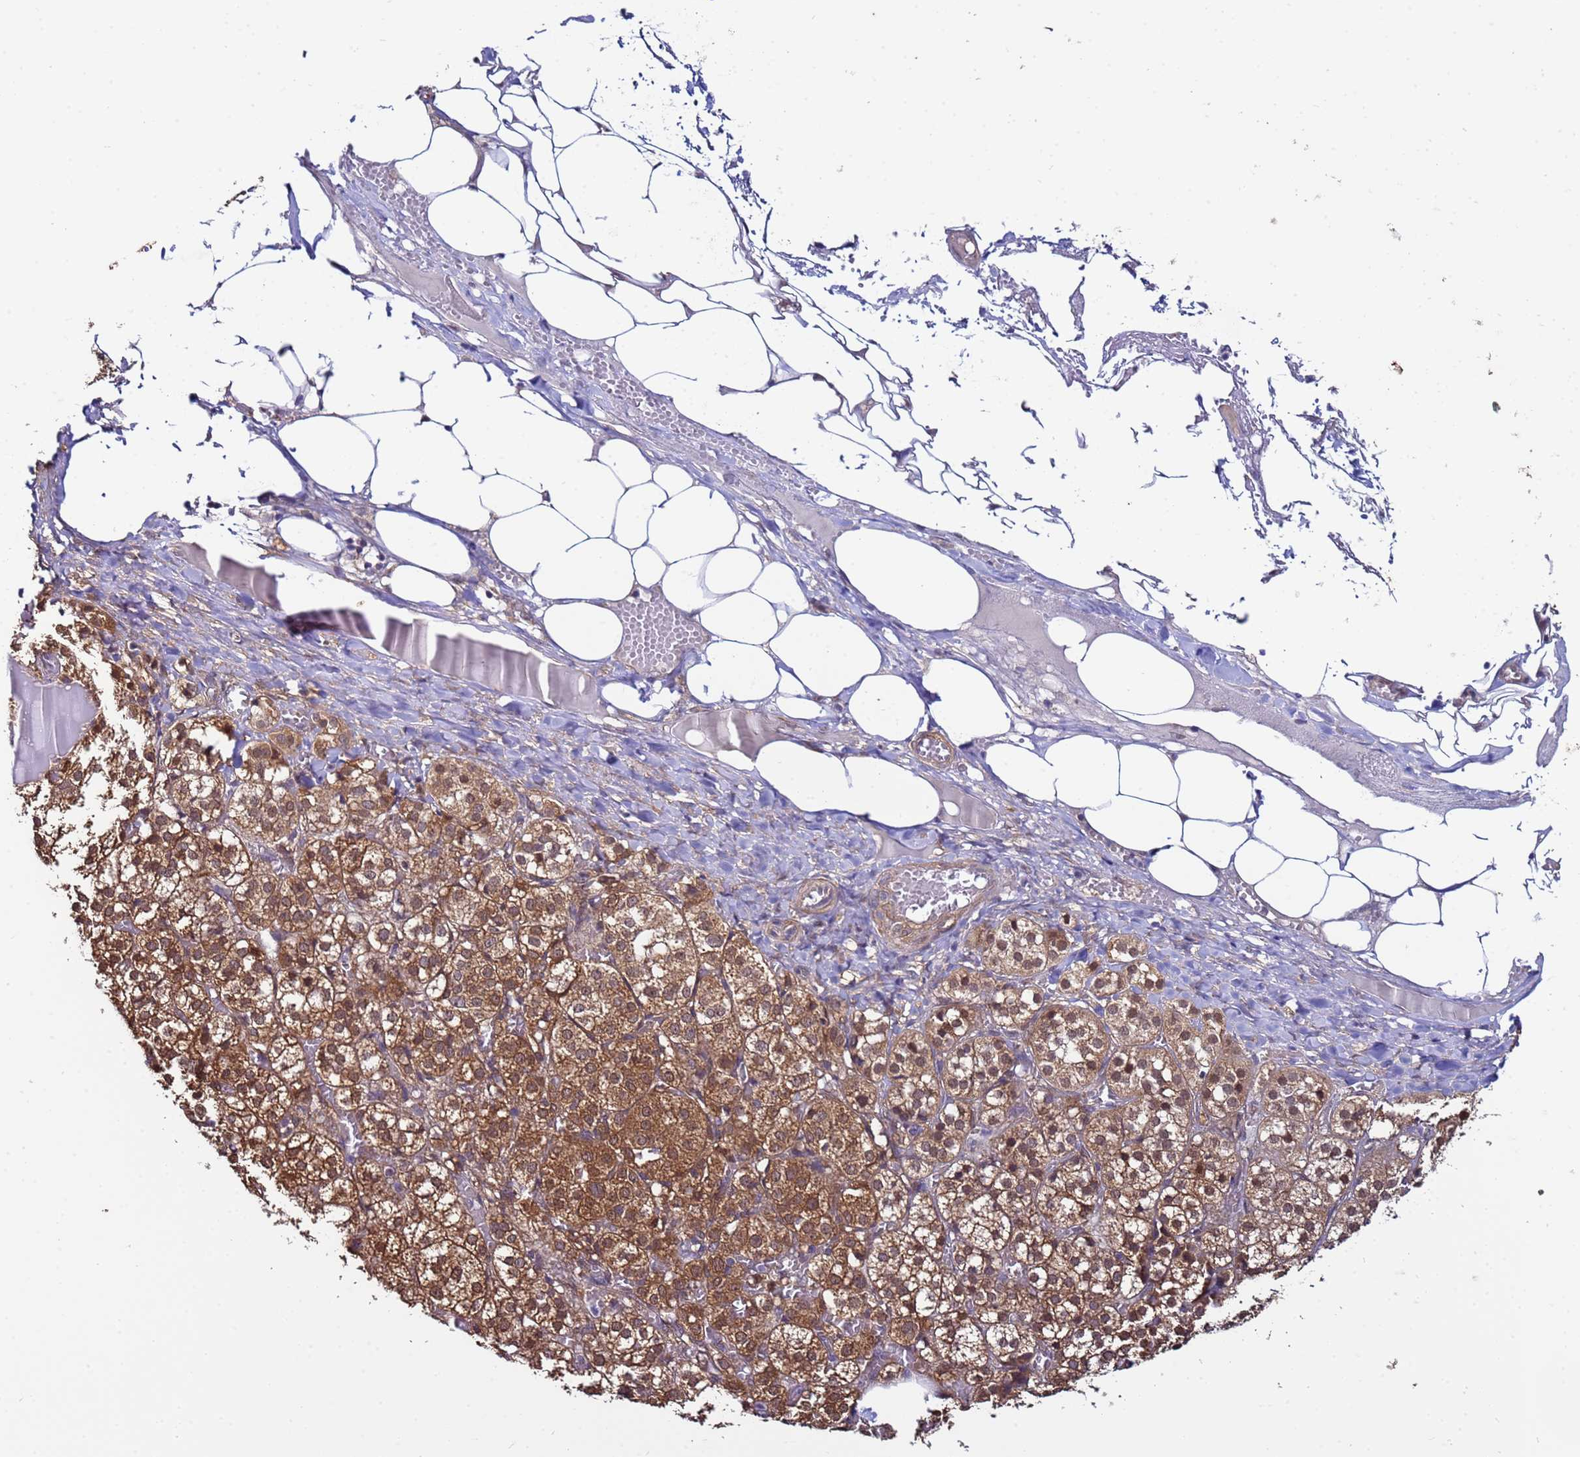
{"staining": {"intensity": "moderate", "quantity": ">75%", "location": "cytoplasmic/membranous,nuclear"}, "tissue": "adrenal gland", "cell_type": "Glandular cells", "image_type": "normal", "snomed": [{"axis": "morphology", "description": "Normal tissue, NOS"}, {"axis": "topography", "description": "Adrenal gland"}], "caption": "Immunohistochemical staining of normal human adrenal gland reveals medium levels of moderate cytoplasmic/membranous,nuclear expression in about >75% of glandular cells.", "gene": "NAXE", "patient": {"sex": "female", "age": 61}}